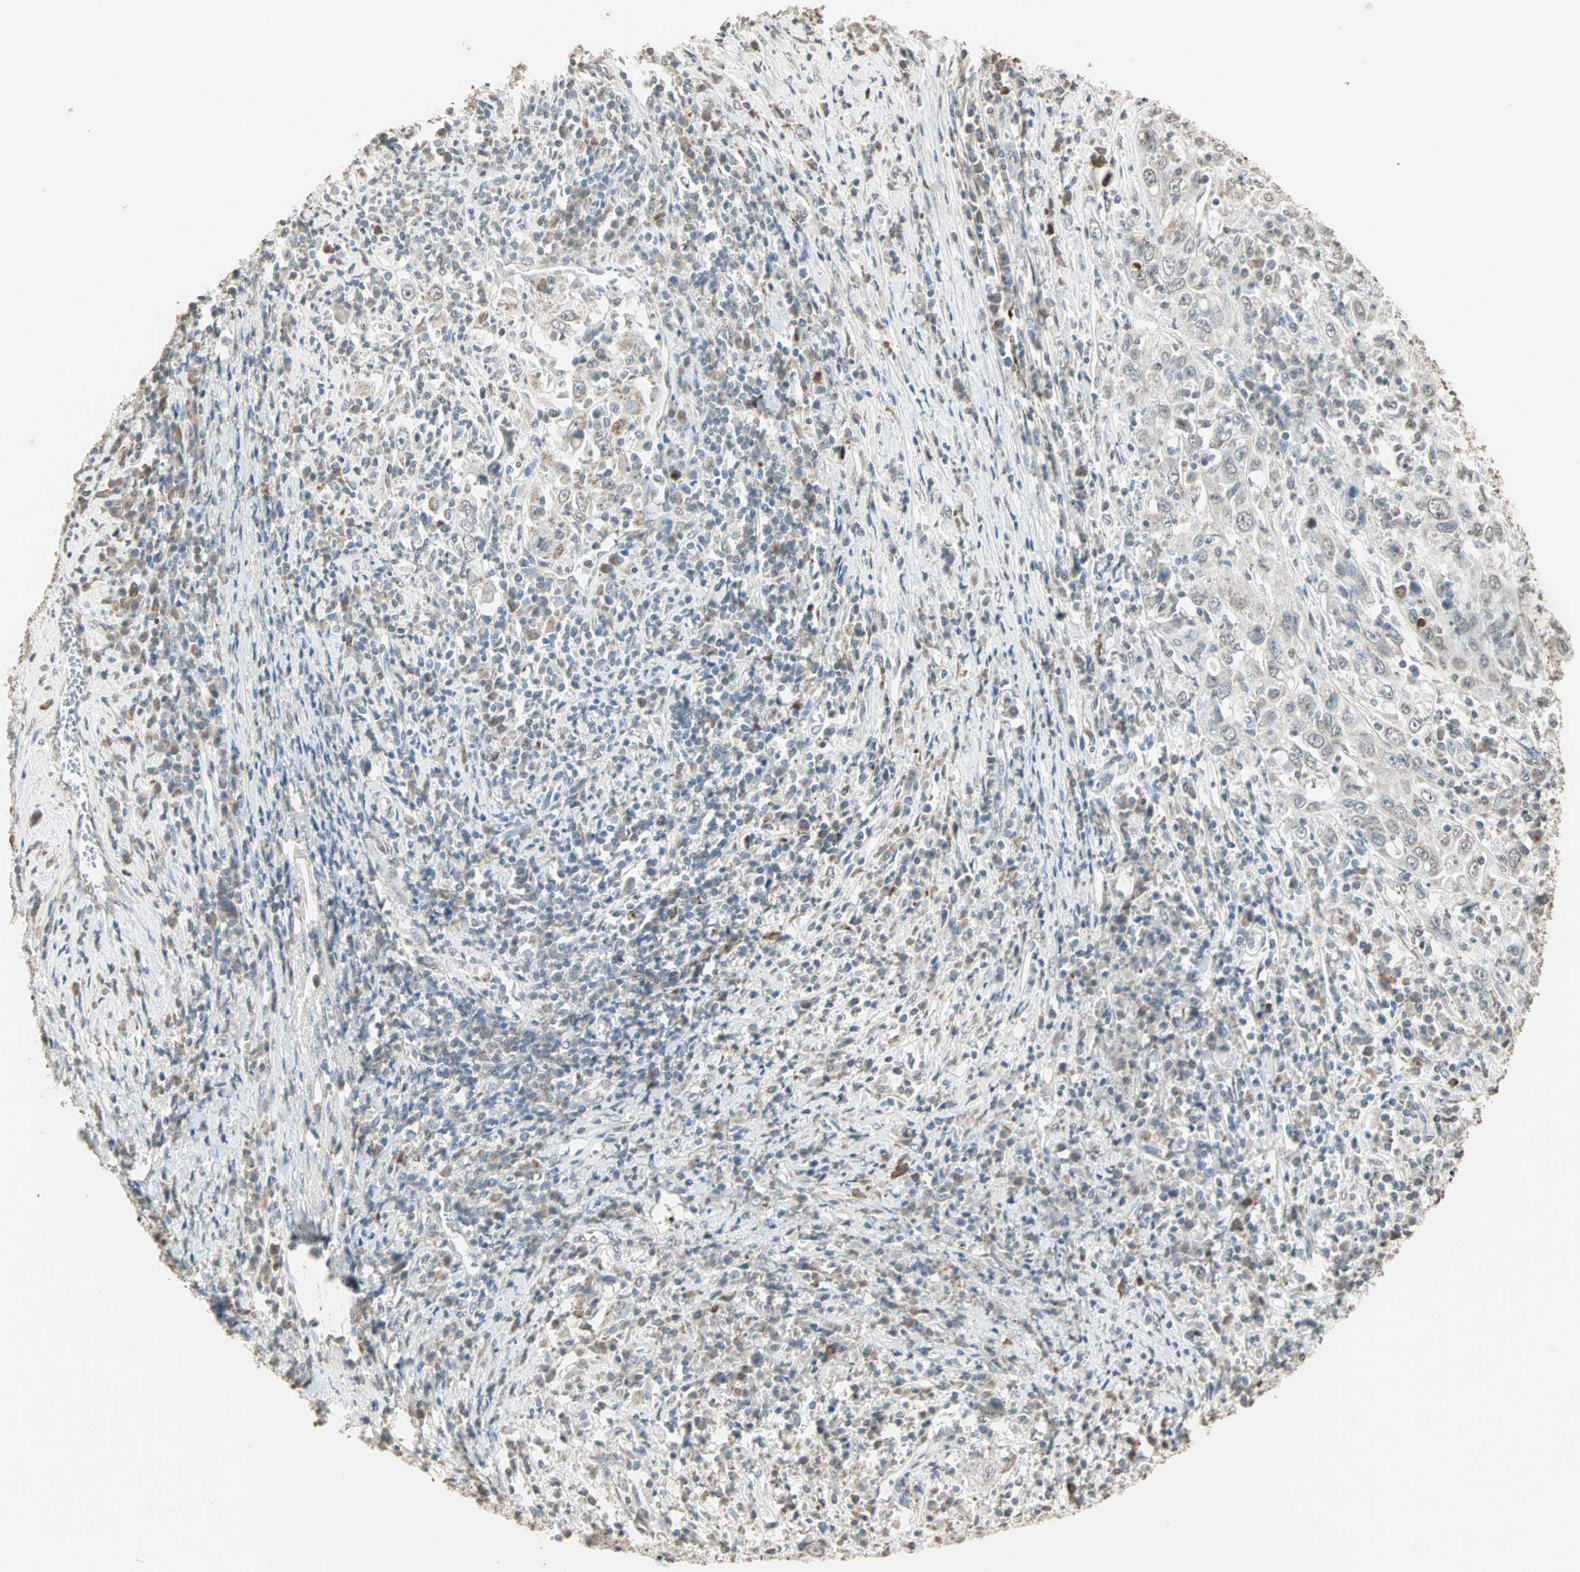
{"staining": {"intensity": "weak", "quantity": "25%-75%", "location": "cytoplasmic/membranous"}, "tissue": "cervical cancer", "cell_type": "Tumor cells", "image_type": "cancer", "snomed": [{"axis": "morphology", "description": "Squamous cell carcinoma, NOS"}, {"axis": "topography", "description": "Cervix"}], "caption": "Protein staining shows weak cytoplasmic/membranous staining in approximately 25%-75% of tumor cells in squamous cell carcinoma (cervical).", "gene": "PRELID1", "patient": {"sex": "female", "age": 46}}